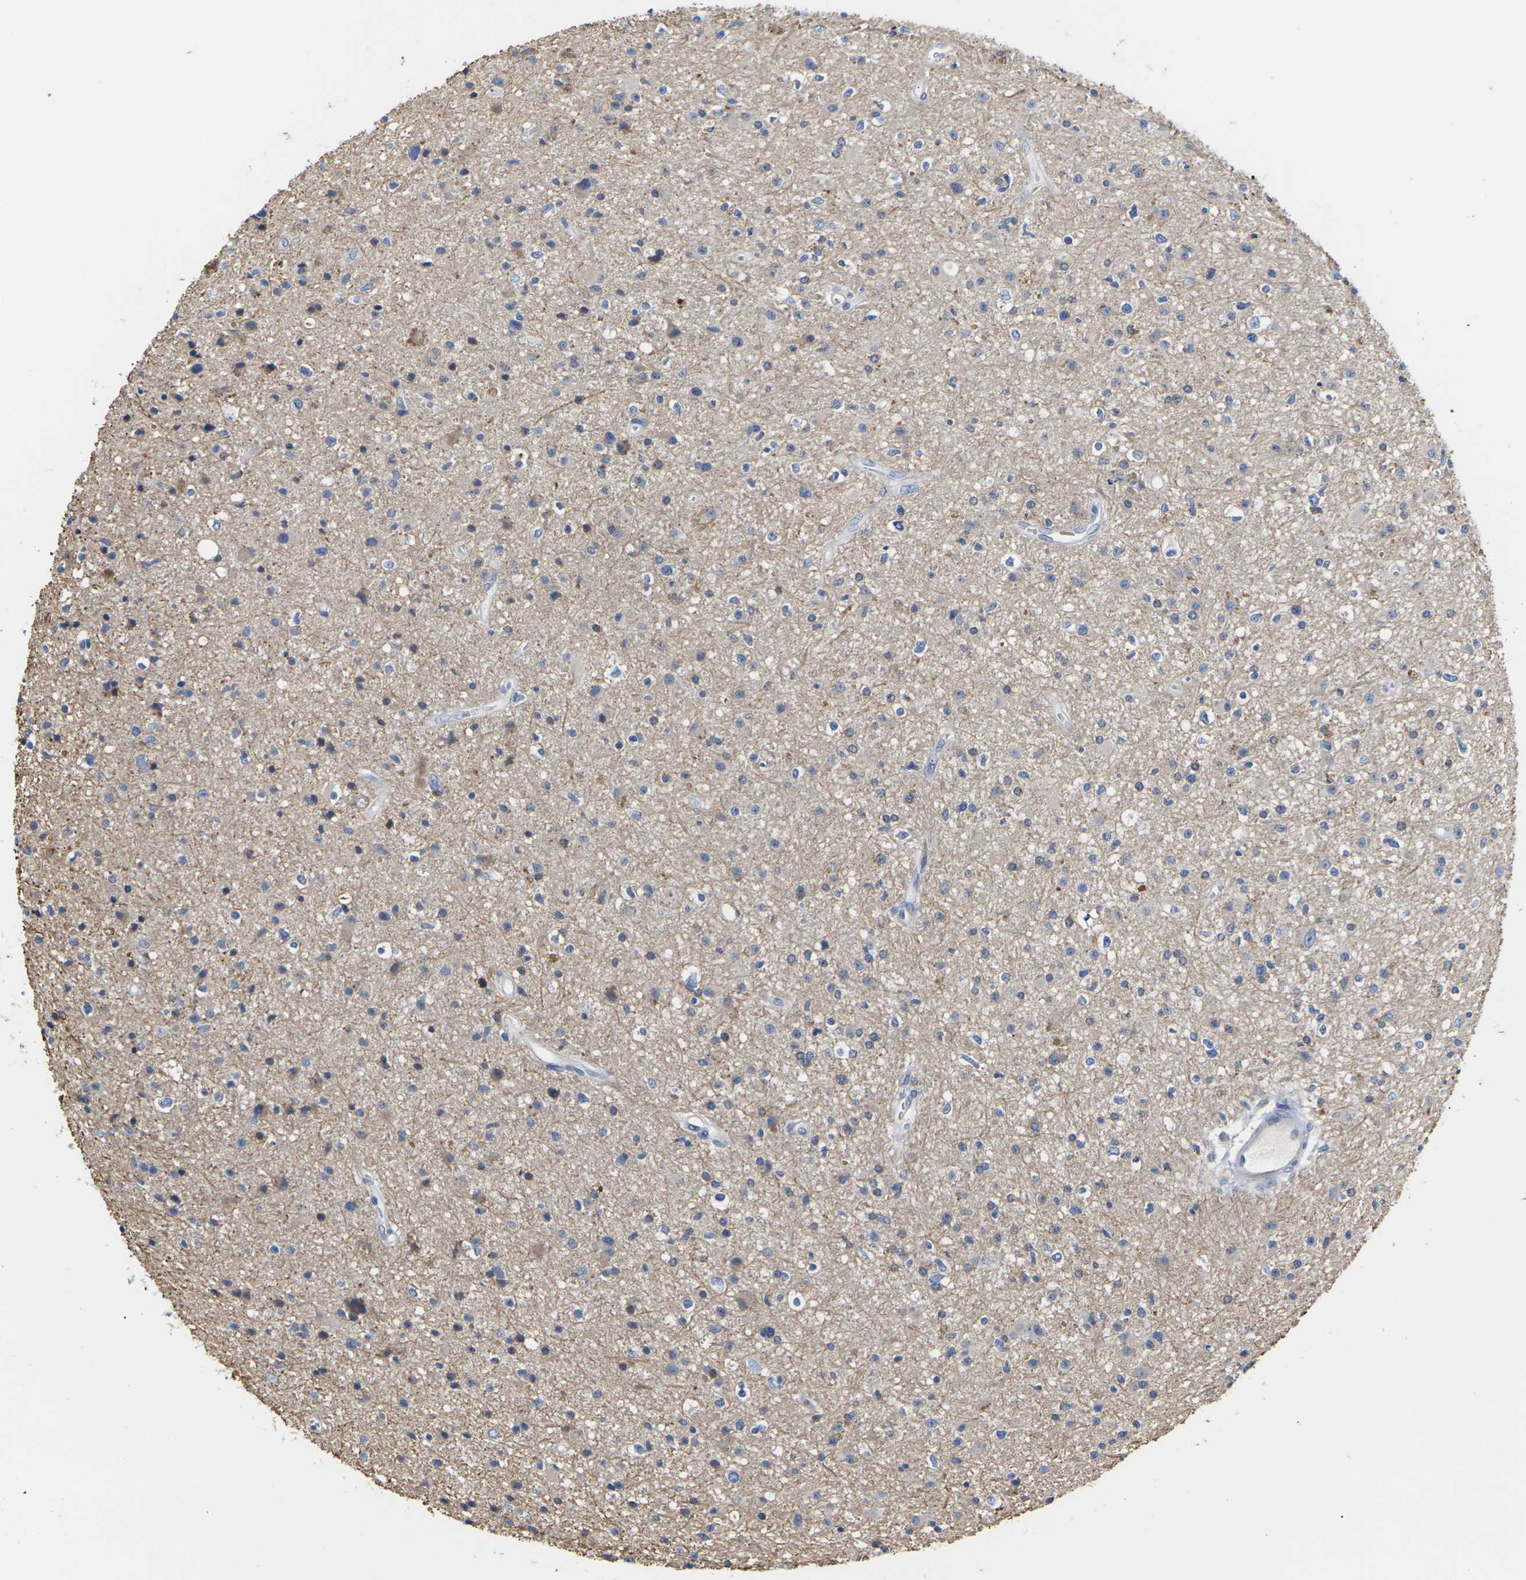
{"staining": {"intensity": "negative", "quantity": "none", "location": "none"}, "tissue": "glioma", "cell_type": "Tumor cells", "image_type": "cancer", "snomed": [{"axis": "morphology", "description": "Glioma, malignant, High grade"}, {"axis": "topography", "description": "Brain"}], "caption": "A histopathology image of human glioma is negative for staining in tumor cells.", "gene": "TMCO4", "patient": {"sex": "male", "age": 33}}